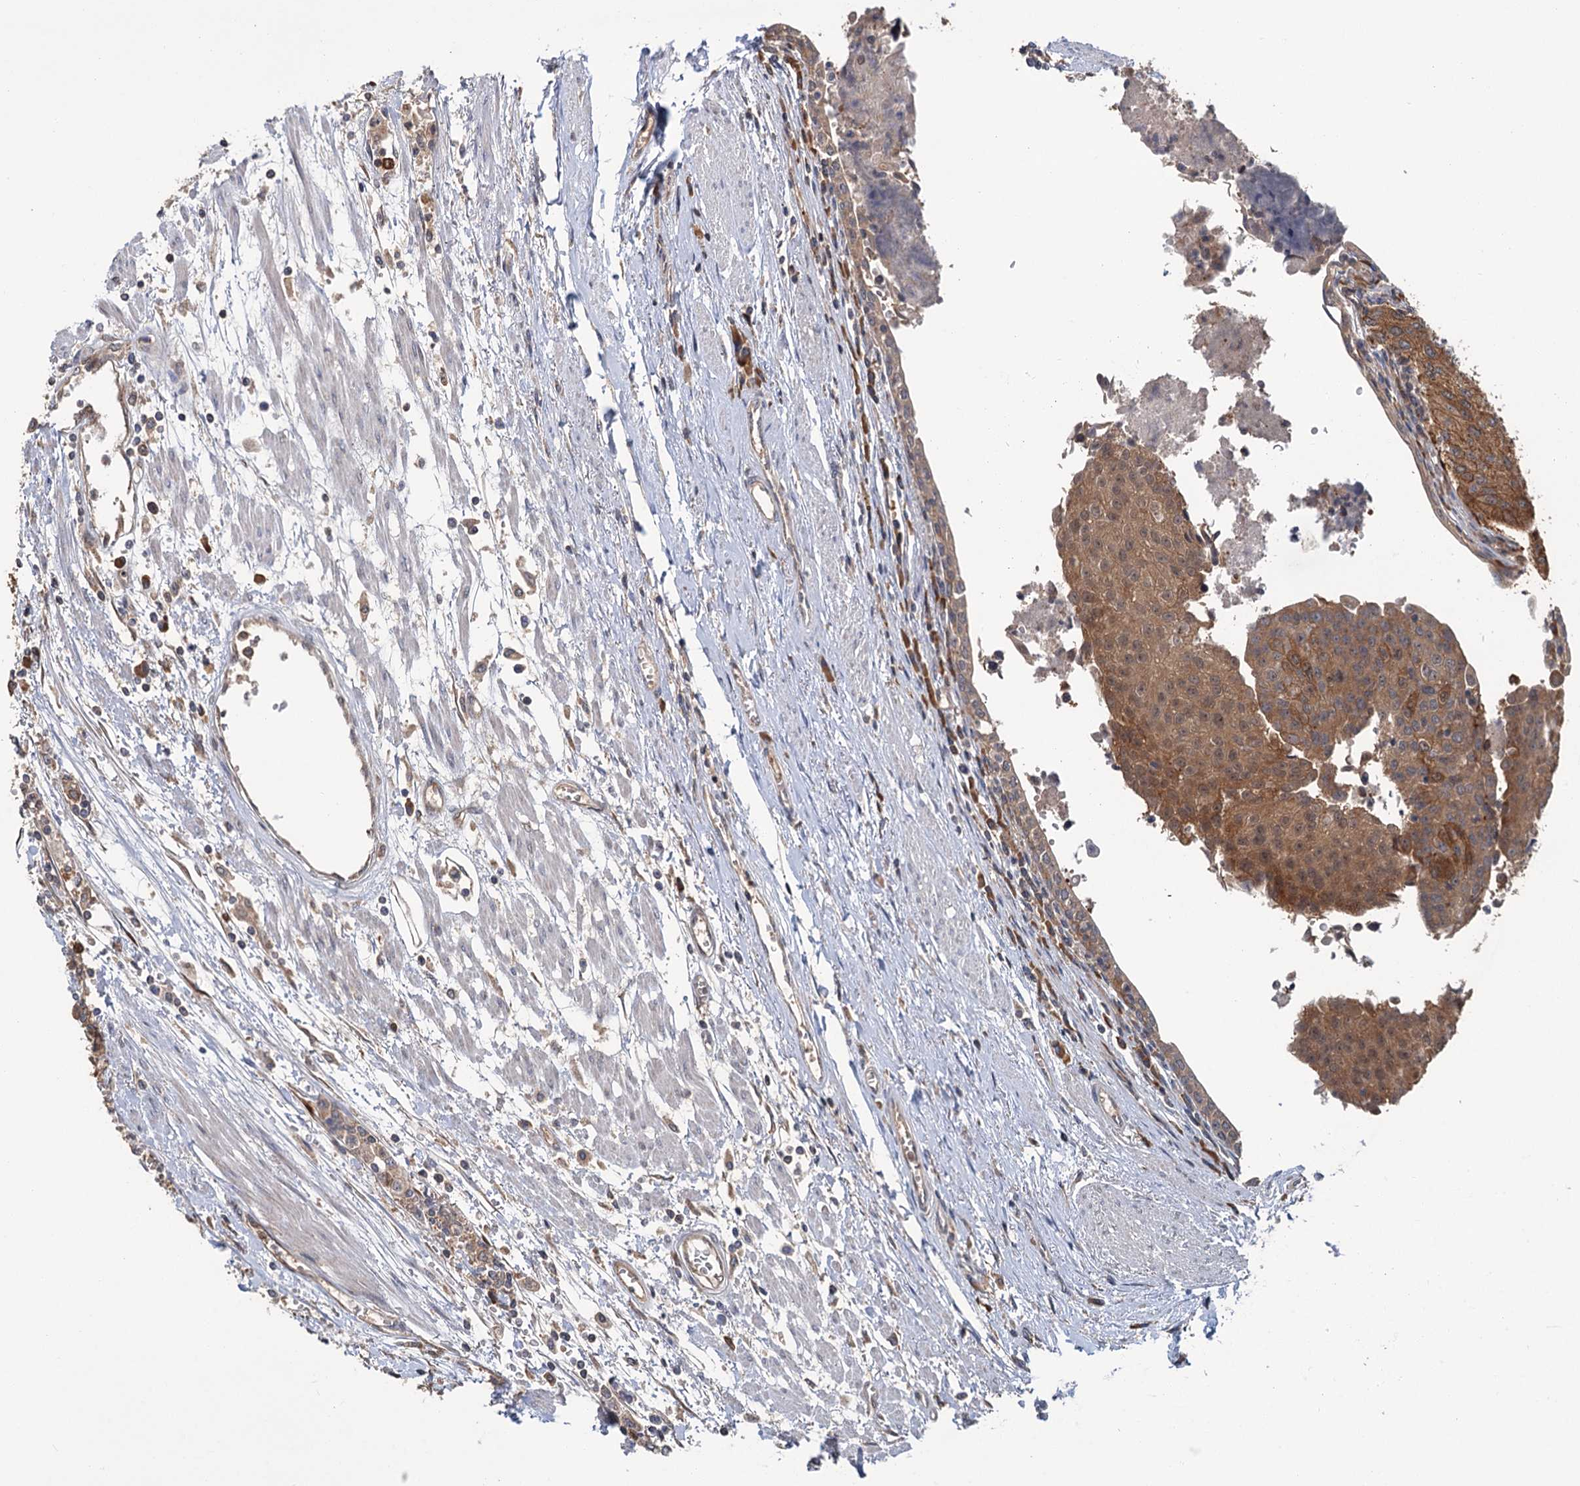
{"staining": {"intensity": "moderate", "quantity": ">75%", "location": "cytoplasmic/membranous"}, "tissue": "urothelial cancer", "cell_type": "Tumor cells", "image_type": "cancer", "snomed": [{"axis": "morphology", "description": "Urothelial carcinoma, High grade"}, {"axis": "topography", "description": "Urinary bladder"}], "caption": "Tumor cells show medium levels of moderate cytoplasmic/membranous expression in approximately >75% of cells in urothelial cancer.", "gene": "KANSL2", "patient": {"sex": "female", "age": 85}}